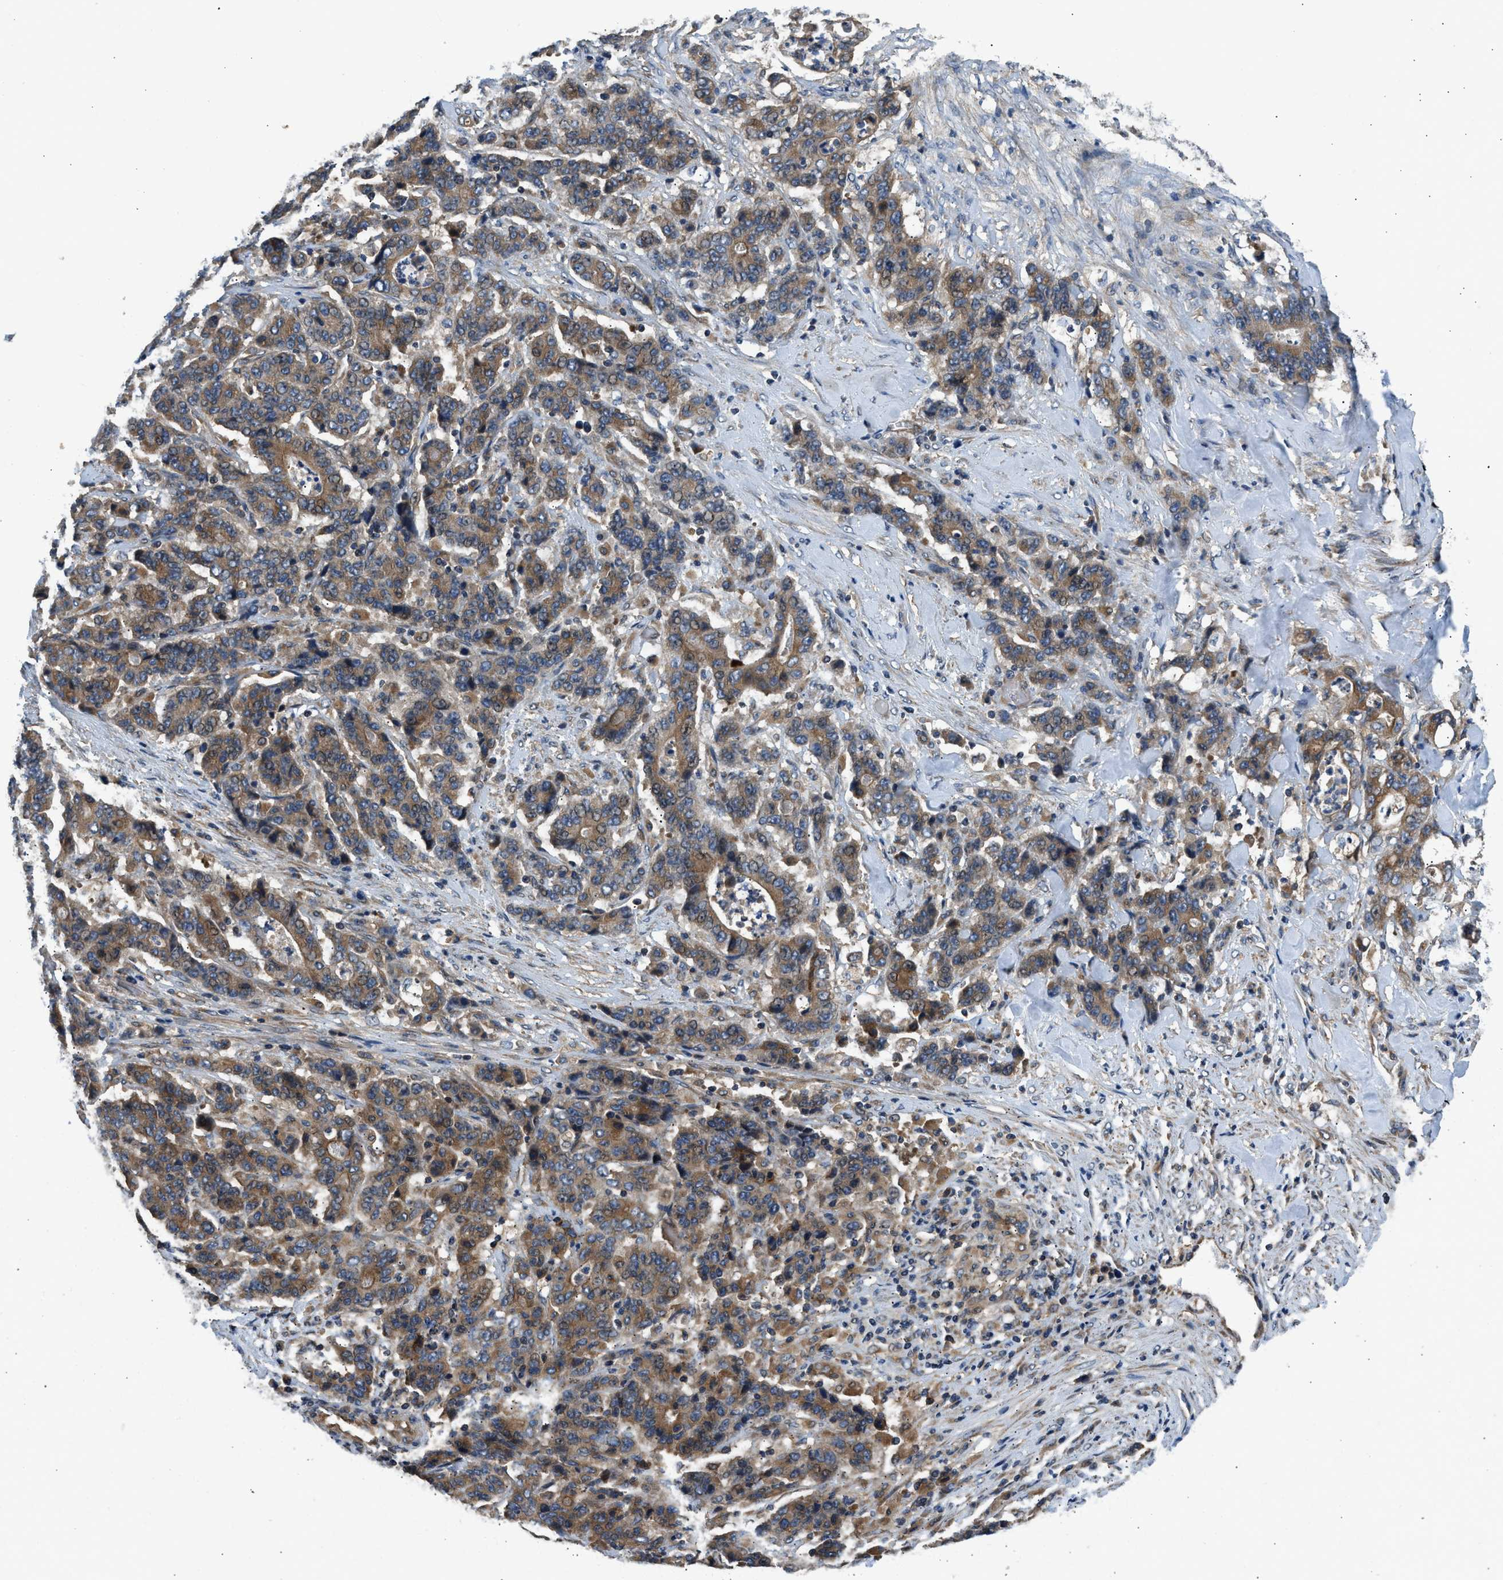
{"staining": {"intensity": "moderate", "quantity": ">75%", "location": "cytoplasmic/membranous"}, "tissue": "stomach cancer", "cell_type": "Tumor cells", "image_type": "cancer", "snomed": [{"axis": "morphology", "description": "Adenocarcinoma, NOS"}, {"axis": "topography", "description": "Stomach"}], "caption": "Protein expression analysis of adenocarcinoma (stomach) displays moderate cytoplasmic/membranous expression in about >75% of tumor cells.", "gene": "IL3RA", "patient": {"sex": "female", "age": 73}}